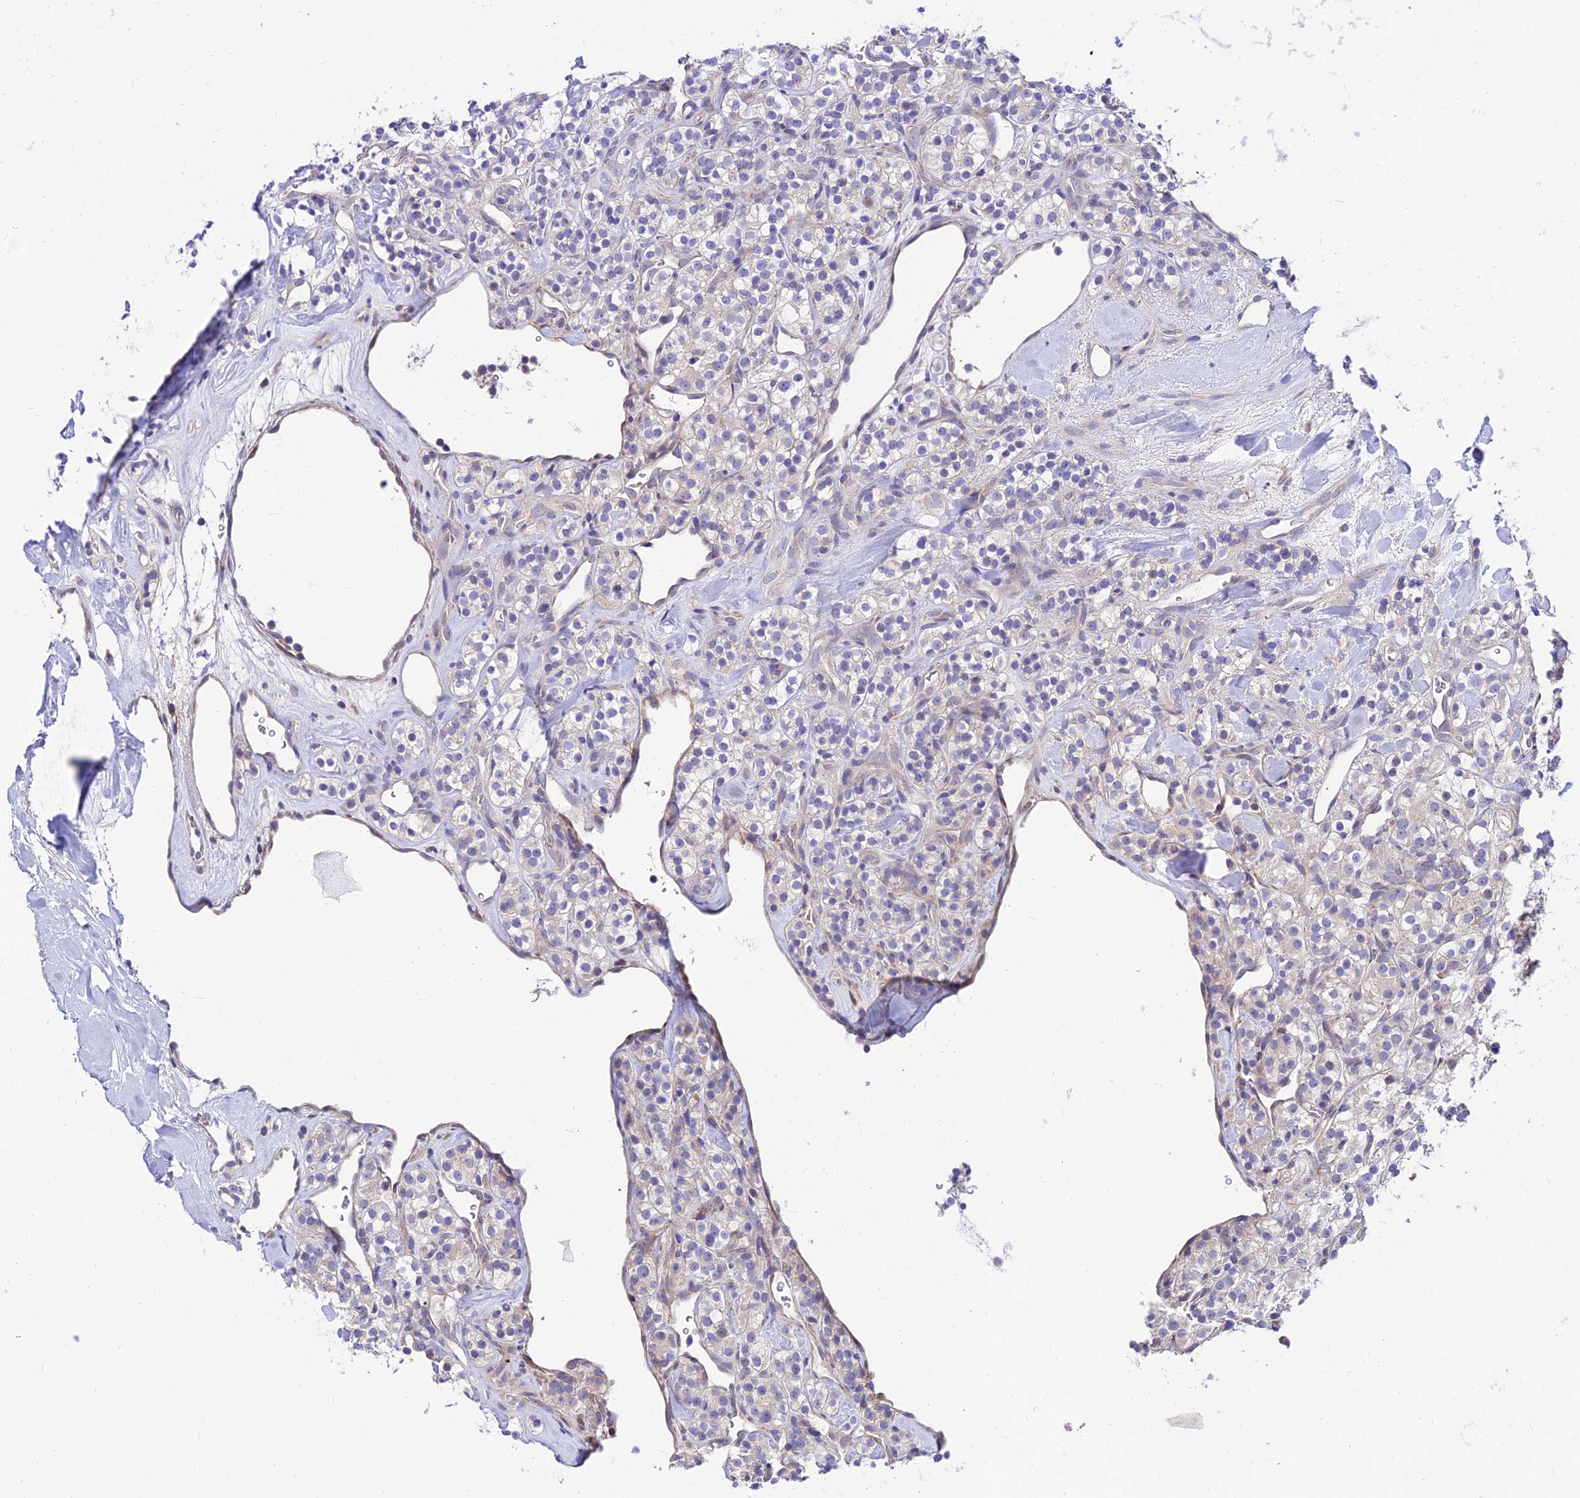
{"staining": {"intensity": "negative", "quantity": "none", "location": "none"}, "tissue": "renal cancer", "cell_type": "Tumor cells", "image_type": "cancer", "snomed": [{"axis": "morphology", "description": "Adenocarcinoma, NOS"}, {"axis": "topography", "description": "Kidney"}], "caption": "High magnification brightfield microscopy of renal cancer (adenocarcinoma) stained with DAB (3,3'-diaminobenzidine) (brown) and counterstained with hematoxylin (blue): tumor cells show no significant staining.", "gene": "C6orf132", "patient": {"sex": "male", "age": 77}}